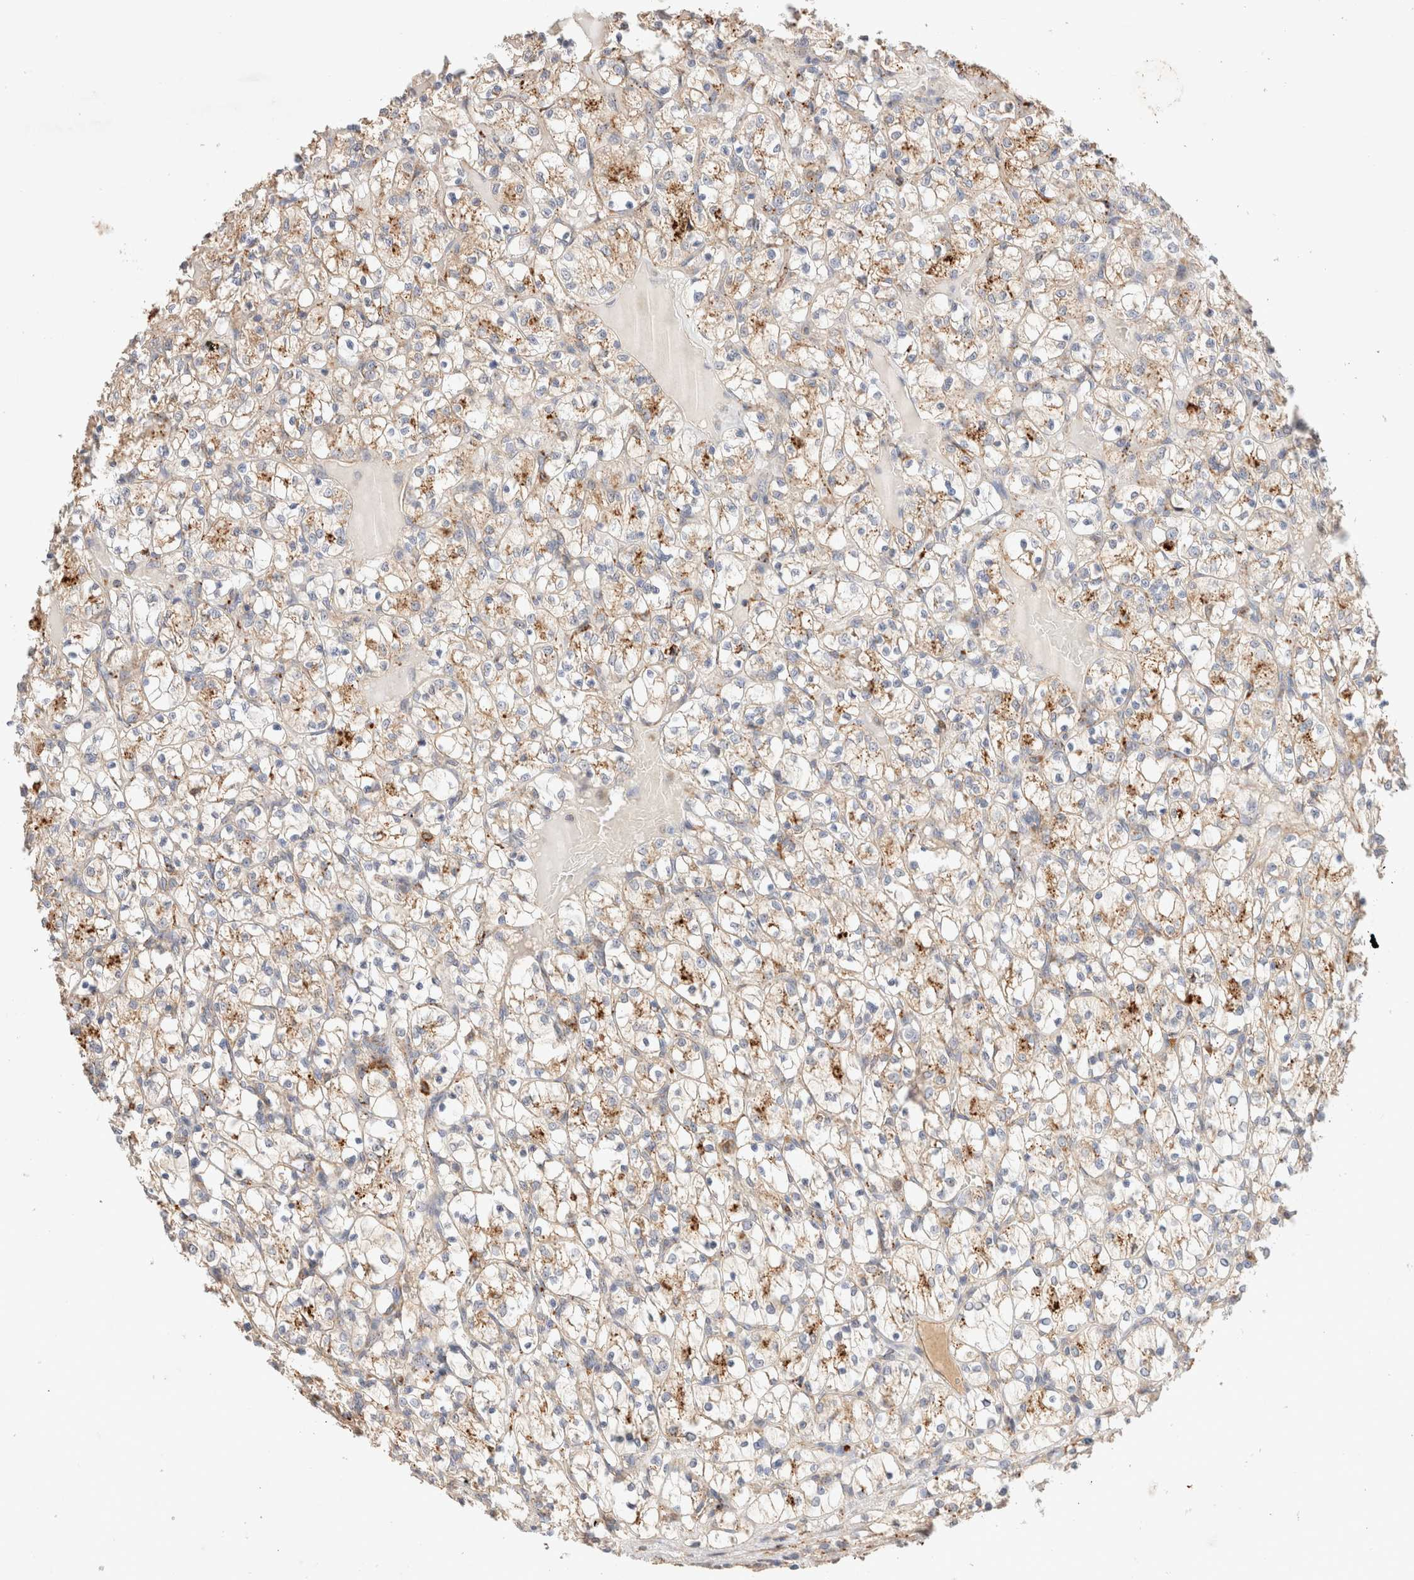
{"staining": {"intensity": "moderate", "quantity": "25%-75%", "location": "cytoplasmic/membranous"}, "tissue": "renal cancer", "cell_type": "Tumor cells", "image_type": "cancer", "snomed": [{"axis": "morphology", "description": "Adenocarcinoma, NOS"}, {"axis": "topography", "description": "Kidney"}], "caption": "This is a photomicrograph of immunohistochemistry staining of renal adenocarcinoma, which shows moderate expression in the cytoplasmic/membranous of tumor cells.", "gene": "RABEPK", "patient": {"sex": "female", "age": 69}}